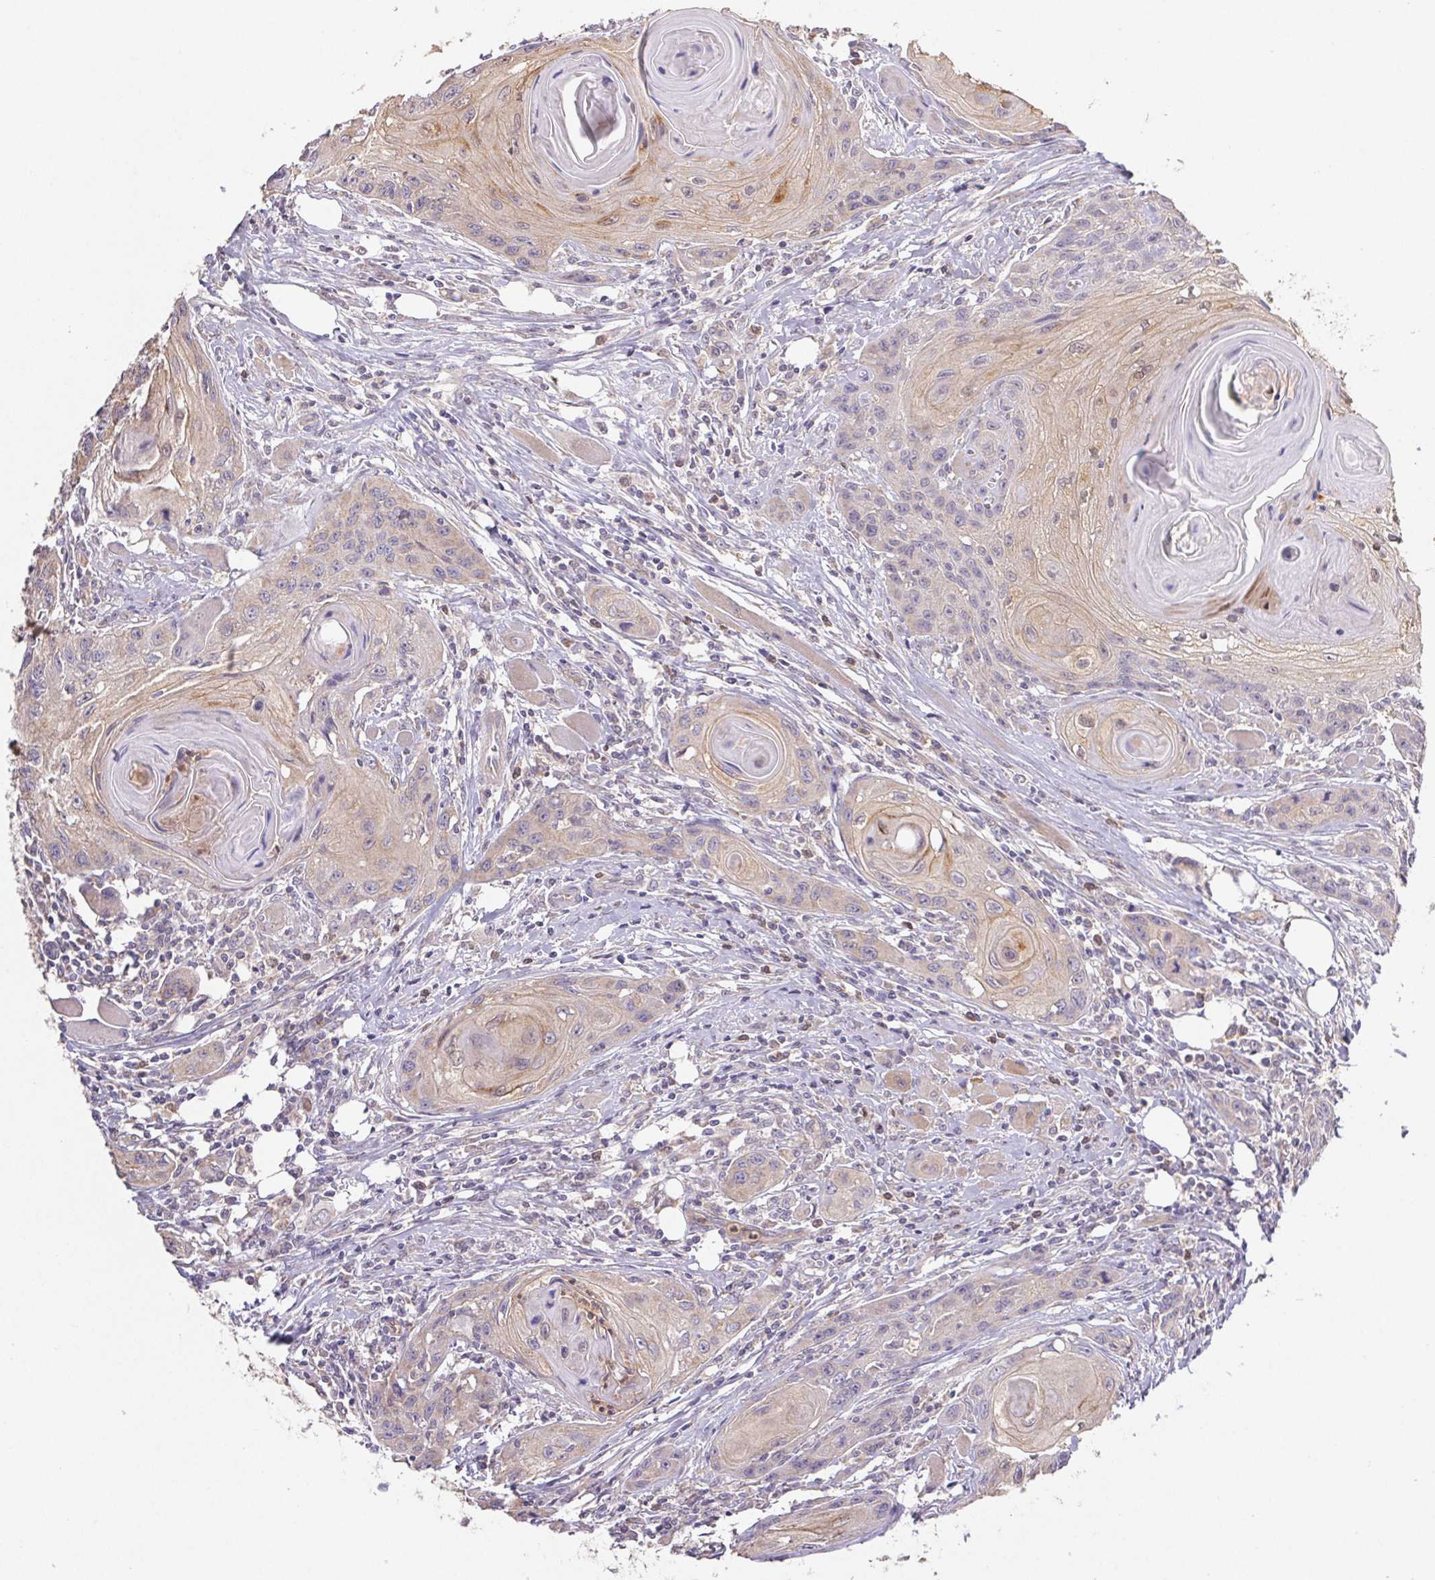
{"staining": {"intensity": "weak", "quantity": "25%-75%", "location": "cytoplasmic/membranous"}, "tissue": "head and neck cancer", "cell_type": "Tumor cells", "image_type": "cancer", "snomed": [{"axis": "morphology", "description": "Squamous cell carcinoma, NOS"}, {"axis": "topography", "description": "Oral tissue"}, {"axis": "topography", "description": "Head-Neck"}], "caption": "DAB immunohistochemical staining of head and neck cancer (squamous cell carcinoma) exhibits weak cytoplasmic/membranous protein positivity in about 25%-75% of tumor cells.", "gene": "RAB11A", "patient": {"sex": "male", "age": 58}}